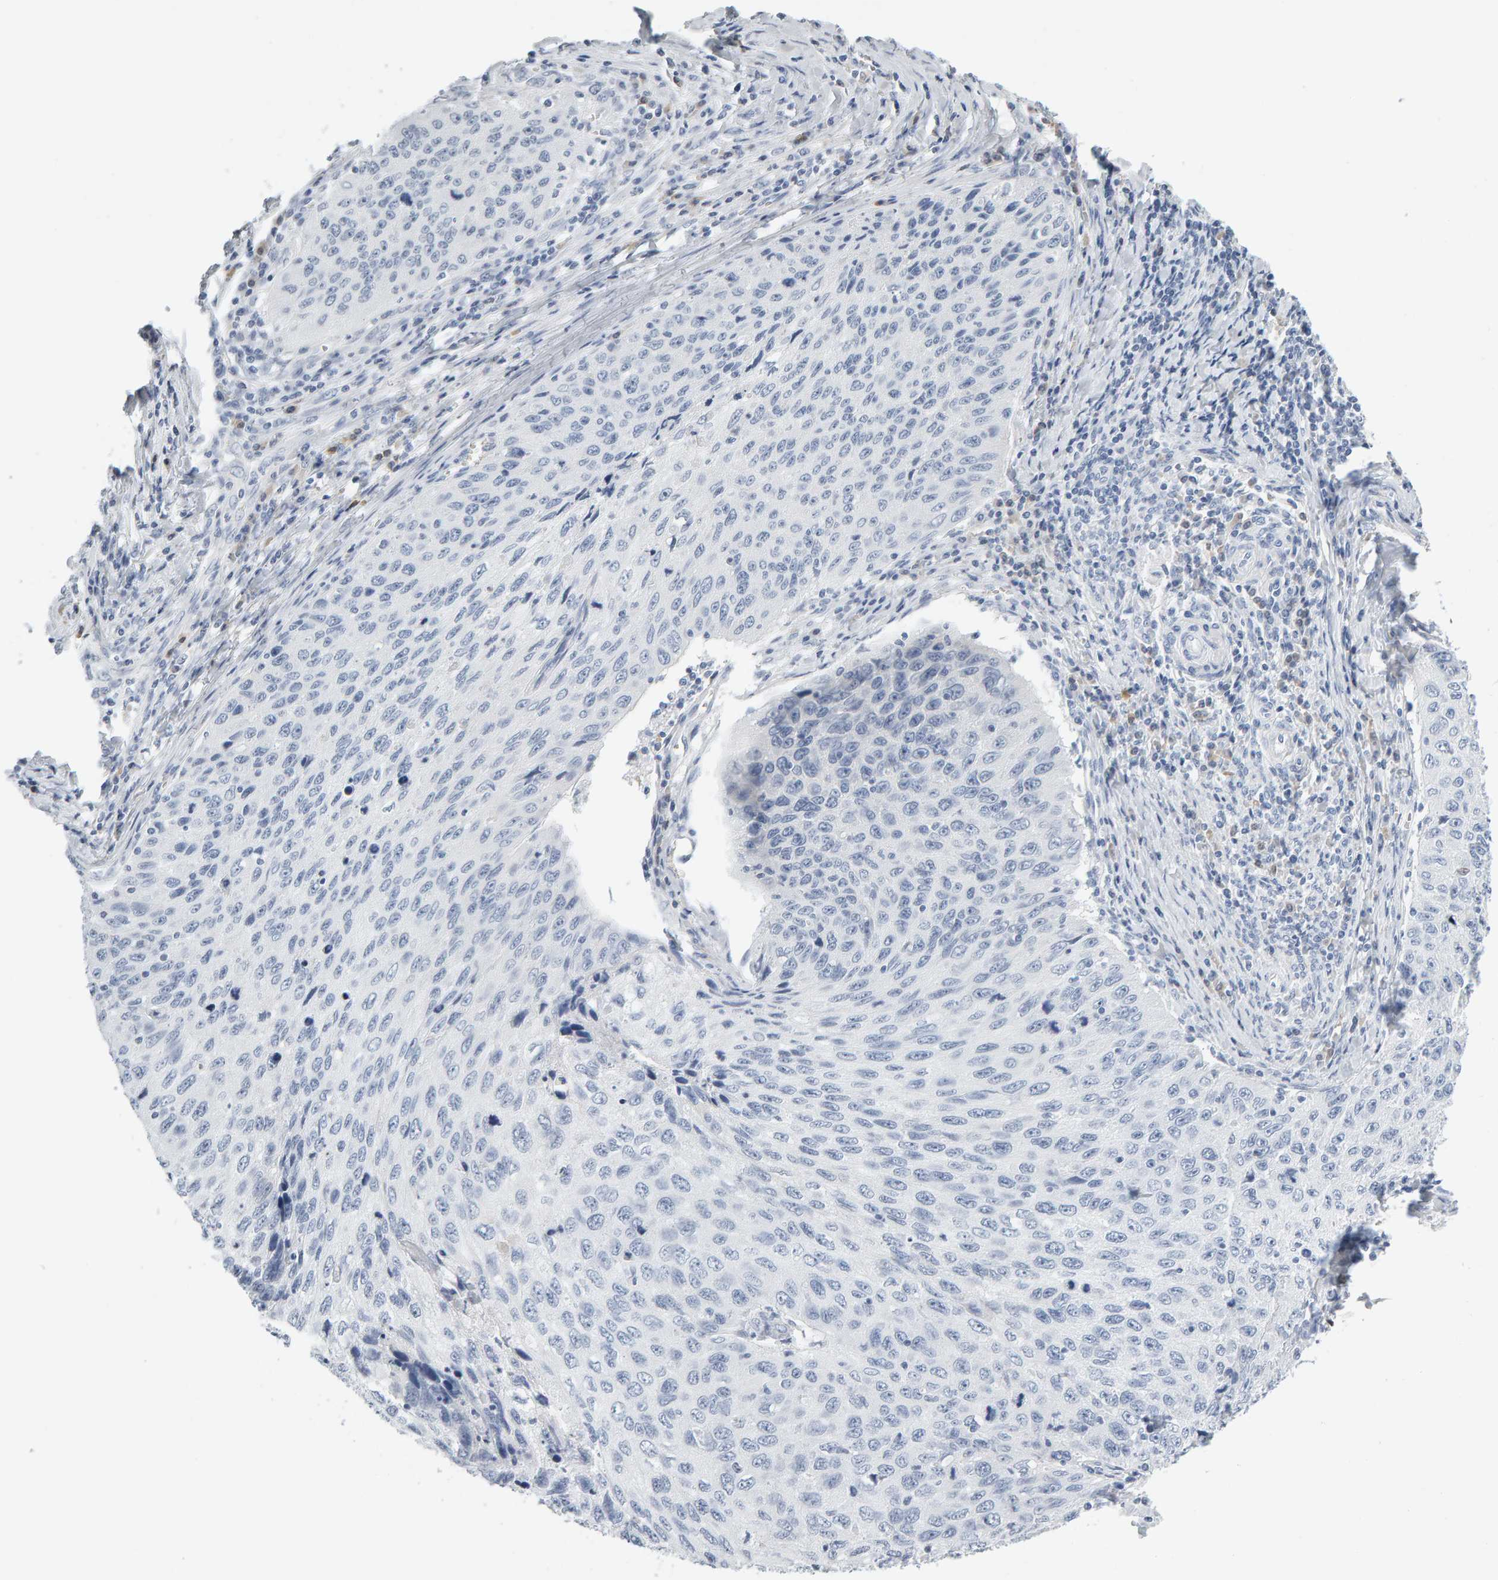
{"staining": {"intensity": "negative", "quantity": "none", "location": "none"}, "tissue": "cervical cancer", "cell_type": "Tumor cells", "image_type": "cancer", "snomed": [{"axis": "morphology", "description": "Squamous cell carcinoma, NOS"}, {"axis": "topography", "description": "Cervix"}], "caption": "Protein analysis of cervical cancer displays no significant expression in tumor cells.", "gene": "CTH", "patient": {"sex": "female", "age": 53}}